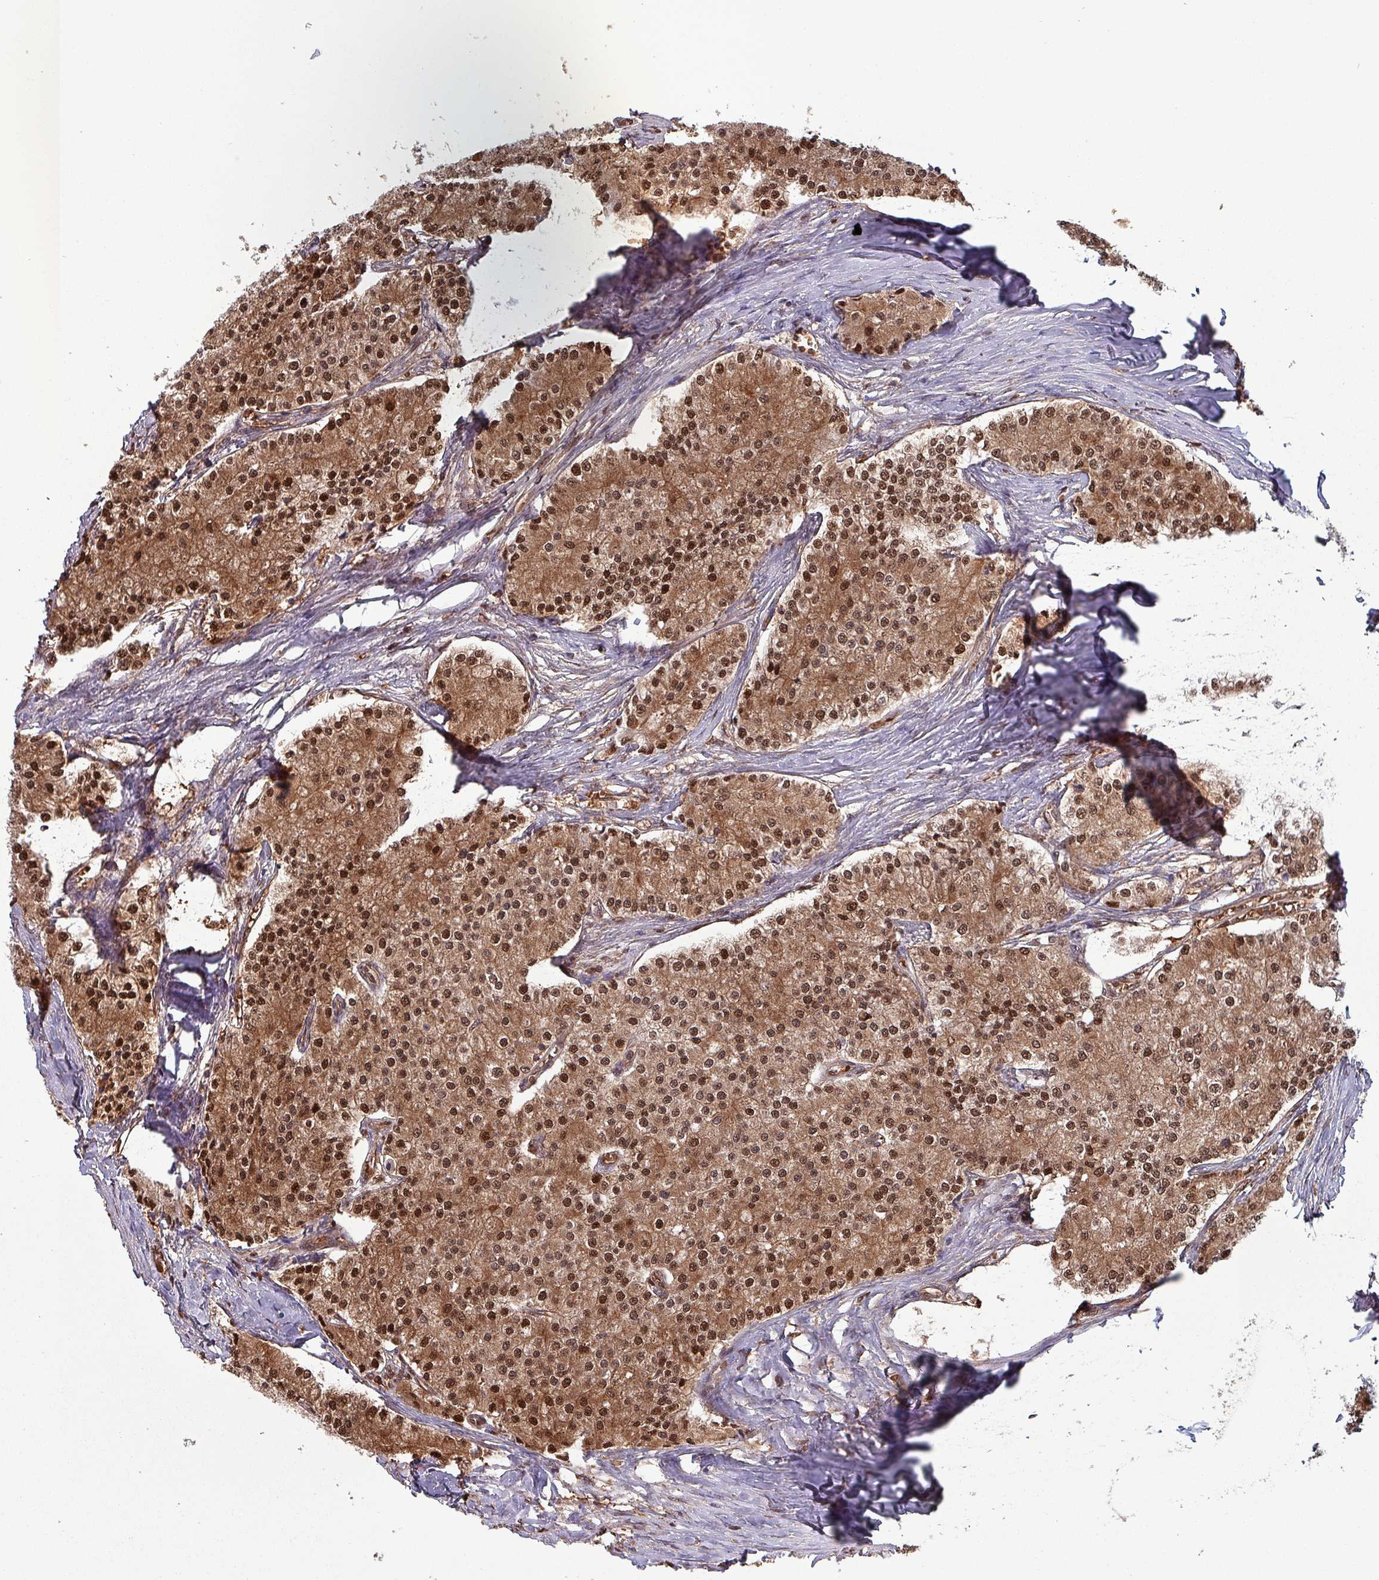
{"staining": {"intensity": "strong", "quantity": ">75%", "location": "cytoplasmic/membranous,nuclear"}, "tissue": "carcinoid", "cell_type": "Tumor cells", "image_type": "cancer", "snomed": [{"axis": "morphology", "description": "Carcinoid, malignant, NOS"}, {"axis": "topography", "description": "Colon"}], "caption": "Protein analysis of carcinoid tissue exhibits strong cytoplasmic/membranous and nuclear expression in about >75% of tumor cells.", "gene": "PSMB8", "patient": {"sex": "female", "age": 52}}